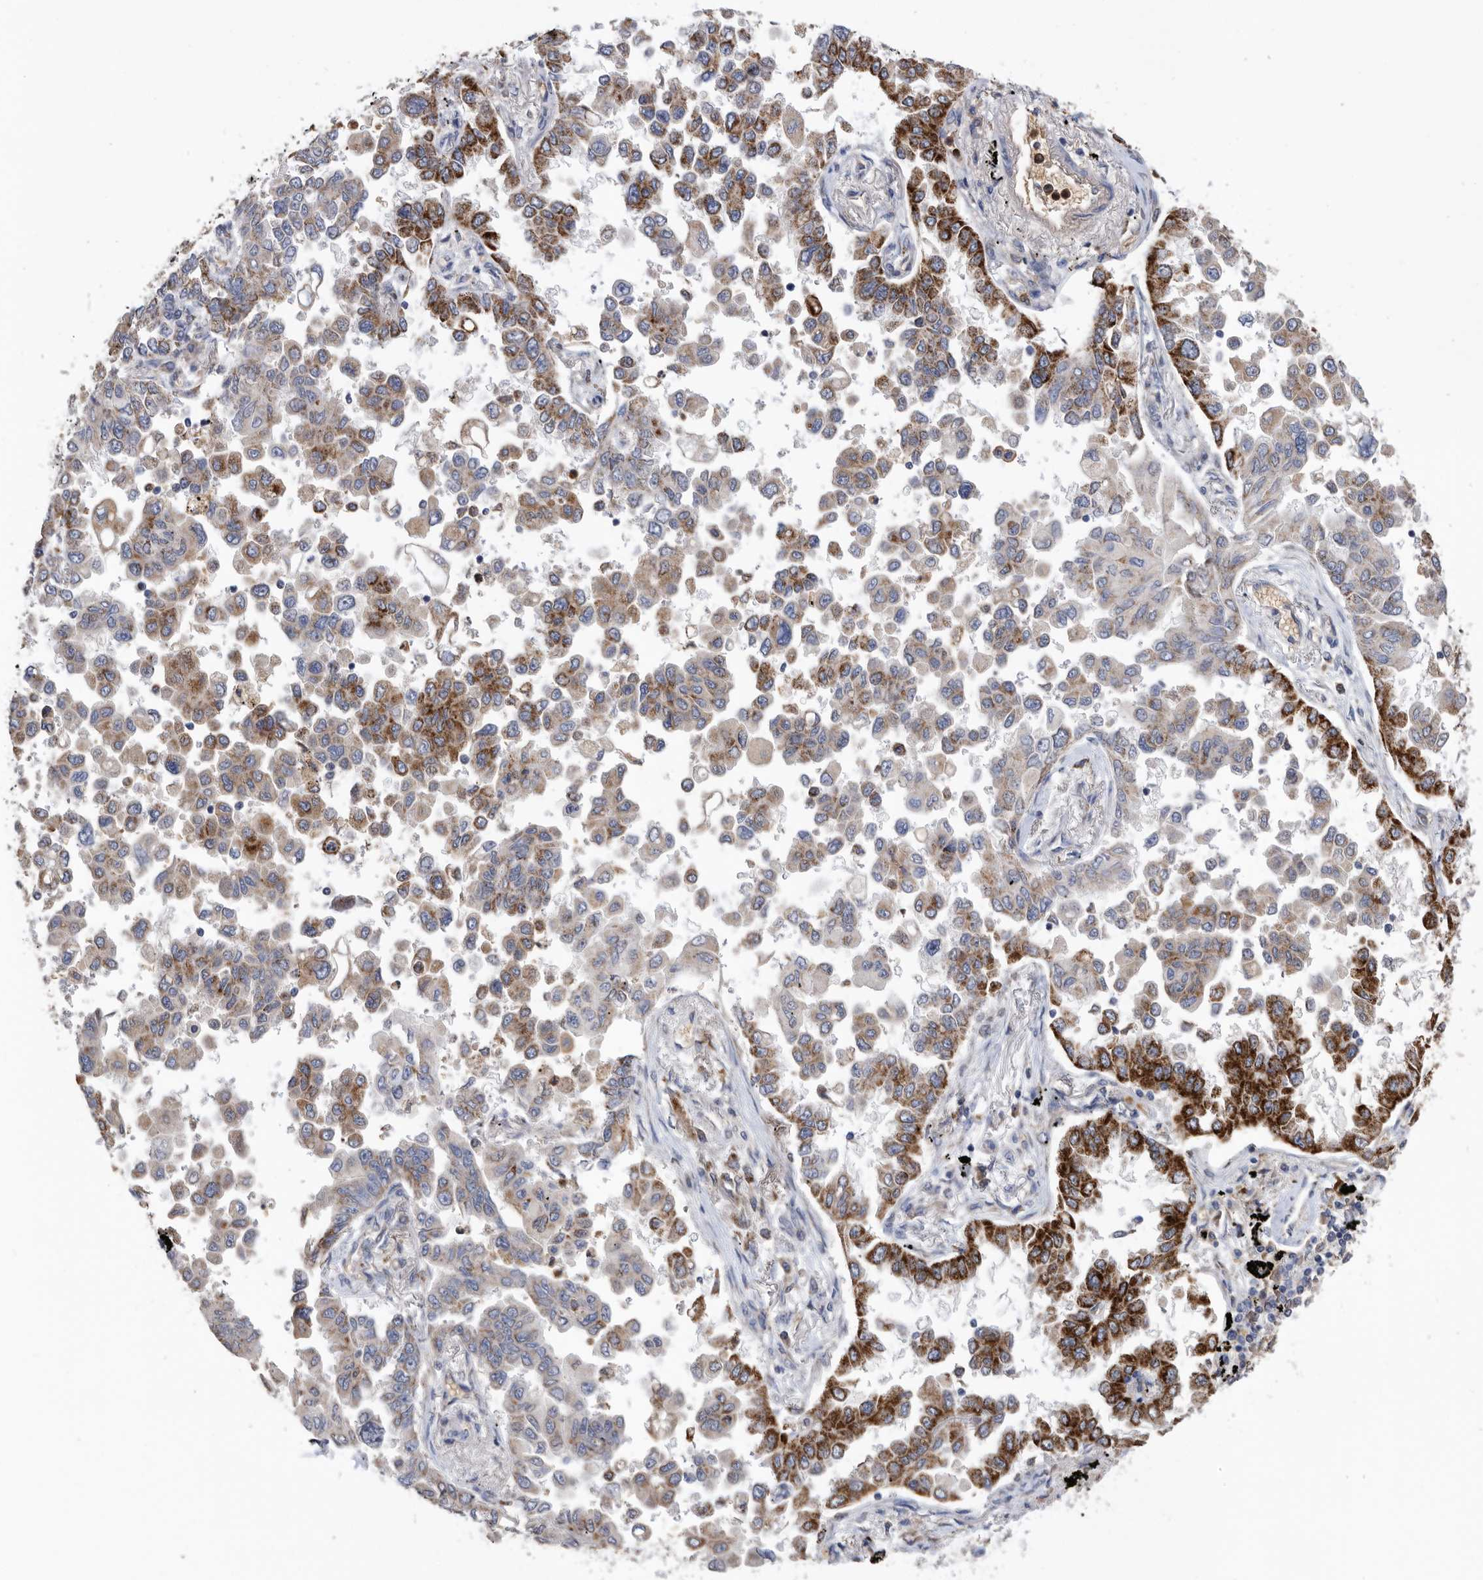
{"staining": {"intensity": "strong", "quantity": "25%-75%", "location": "cytoplasmic/membranous"}, "tissue": "lung cancer", "cell_type": "Tumor cells", "image_type": "cancer", "snomed": [{"axis": "morphology", "description": "Adenocarcinoma, NOS"}, {"axis": "topography", "description": "Lung"}], "caption": "This is a histology image of IHC staining of lung cancer, which shows strong positivity in the cytoplasmic/membranous of tumor cells.", "gene": "CRISPLD2", "patient": {"sex": "female", "age": 67}}